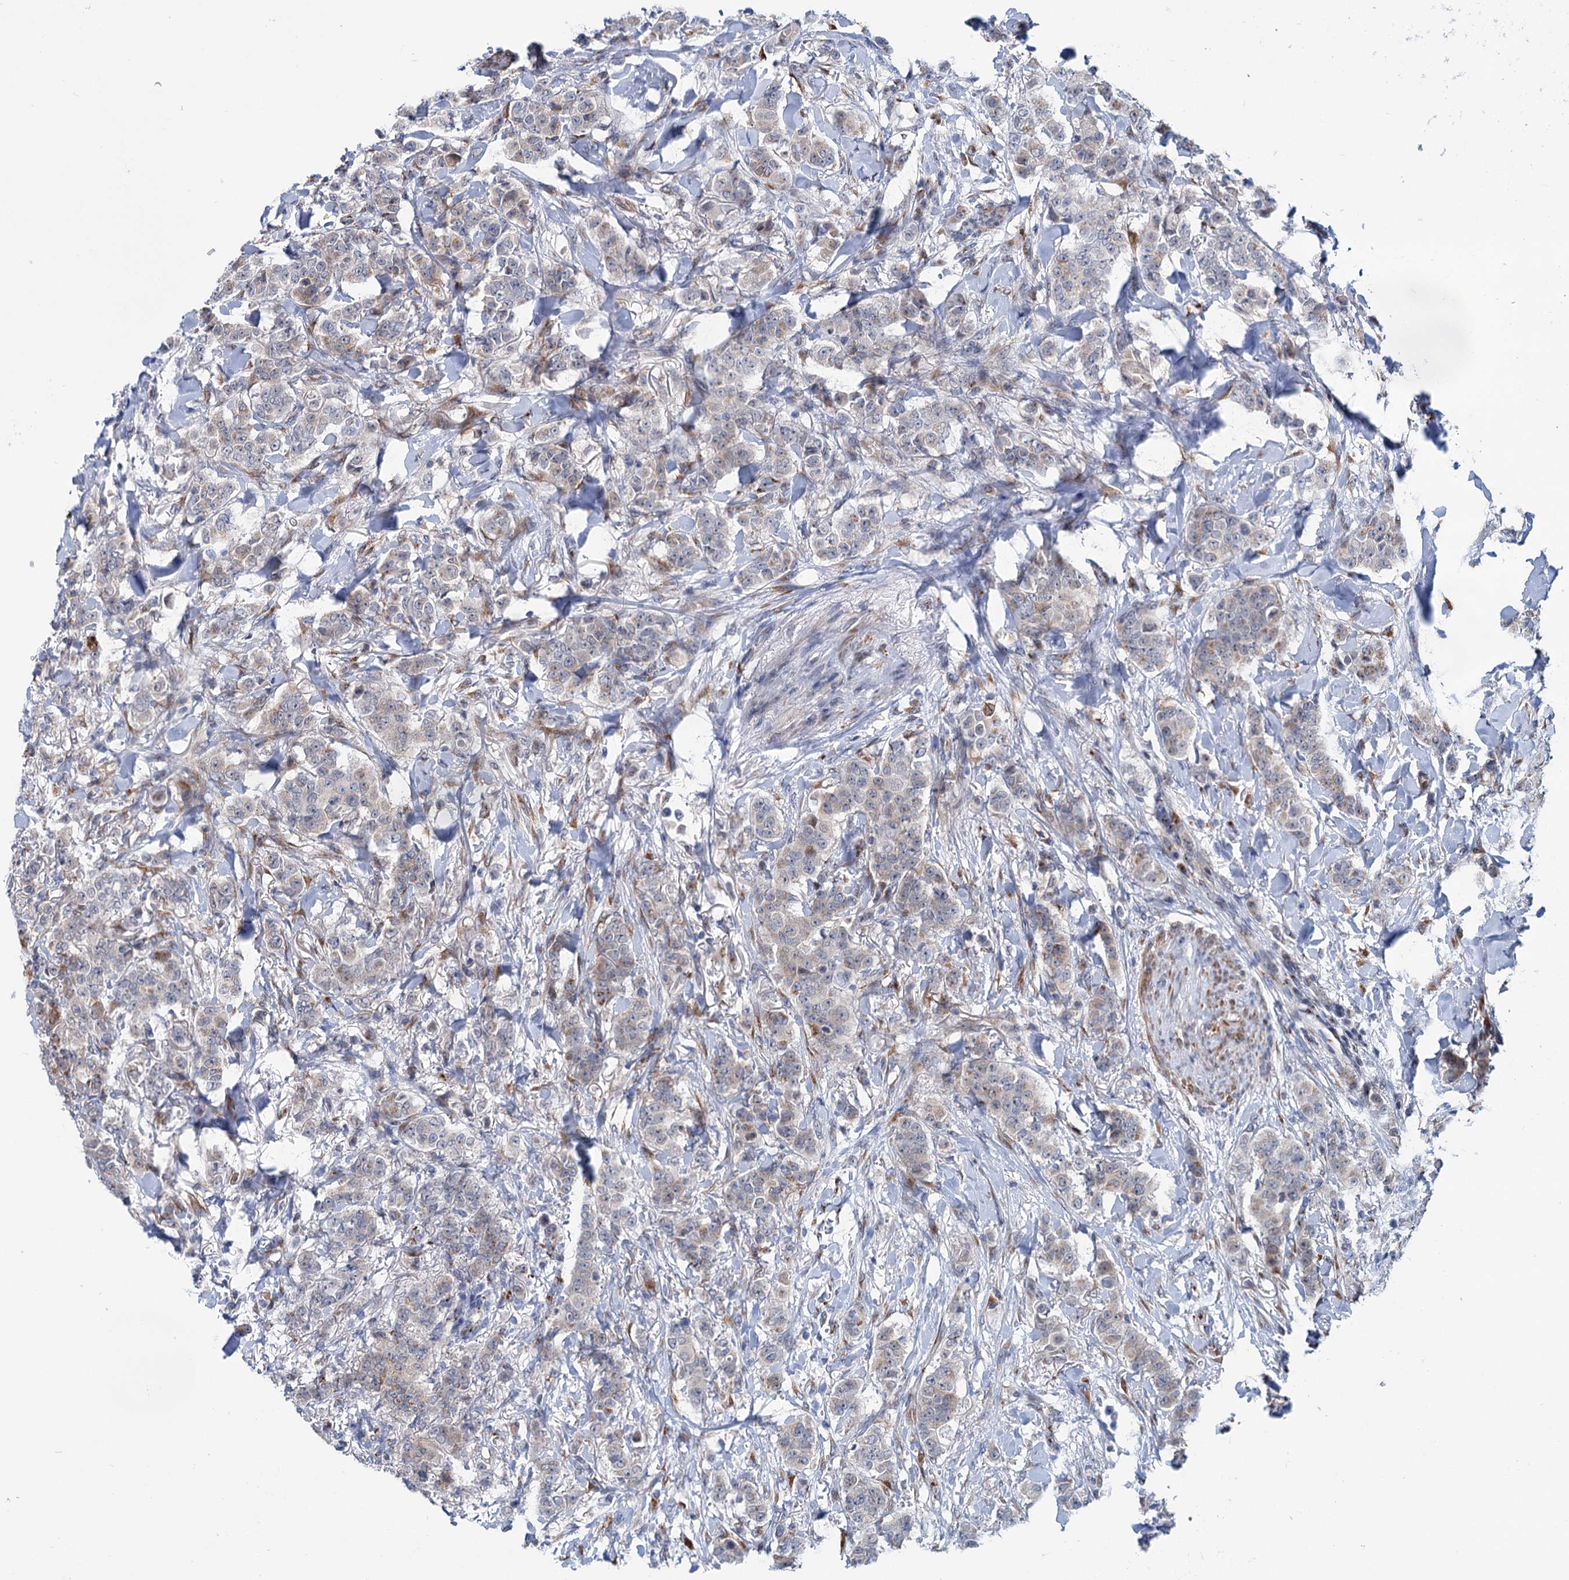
{"staining": {"intensity": "moderate", "quantity": "<25%", "location": "cytoplasmic/membranous"}, "tissue": "breast cancer", "cell_type": "Tumor cells", "image_type": "cancer", "snomed": [{"axis": "morphology", "description": "Duct carcinoma"}, {"axis": "topography", "description": "Breast"}], "caption": "Immunohistochemistry micrograph of neoplastic tissue: human breast cancer stained using immunohistochemistry reveals low levels of moderate protein expression localized specifically in the cytoplasmic/membranous of tumor cells, appearing as a cytoplasmic/membranous brown color.", "gene": "ELP4", "patient": {"sex": "female", "age": 40}}